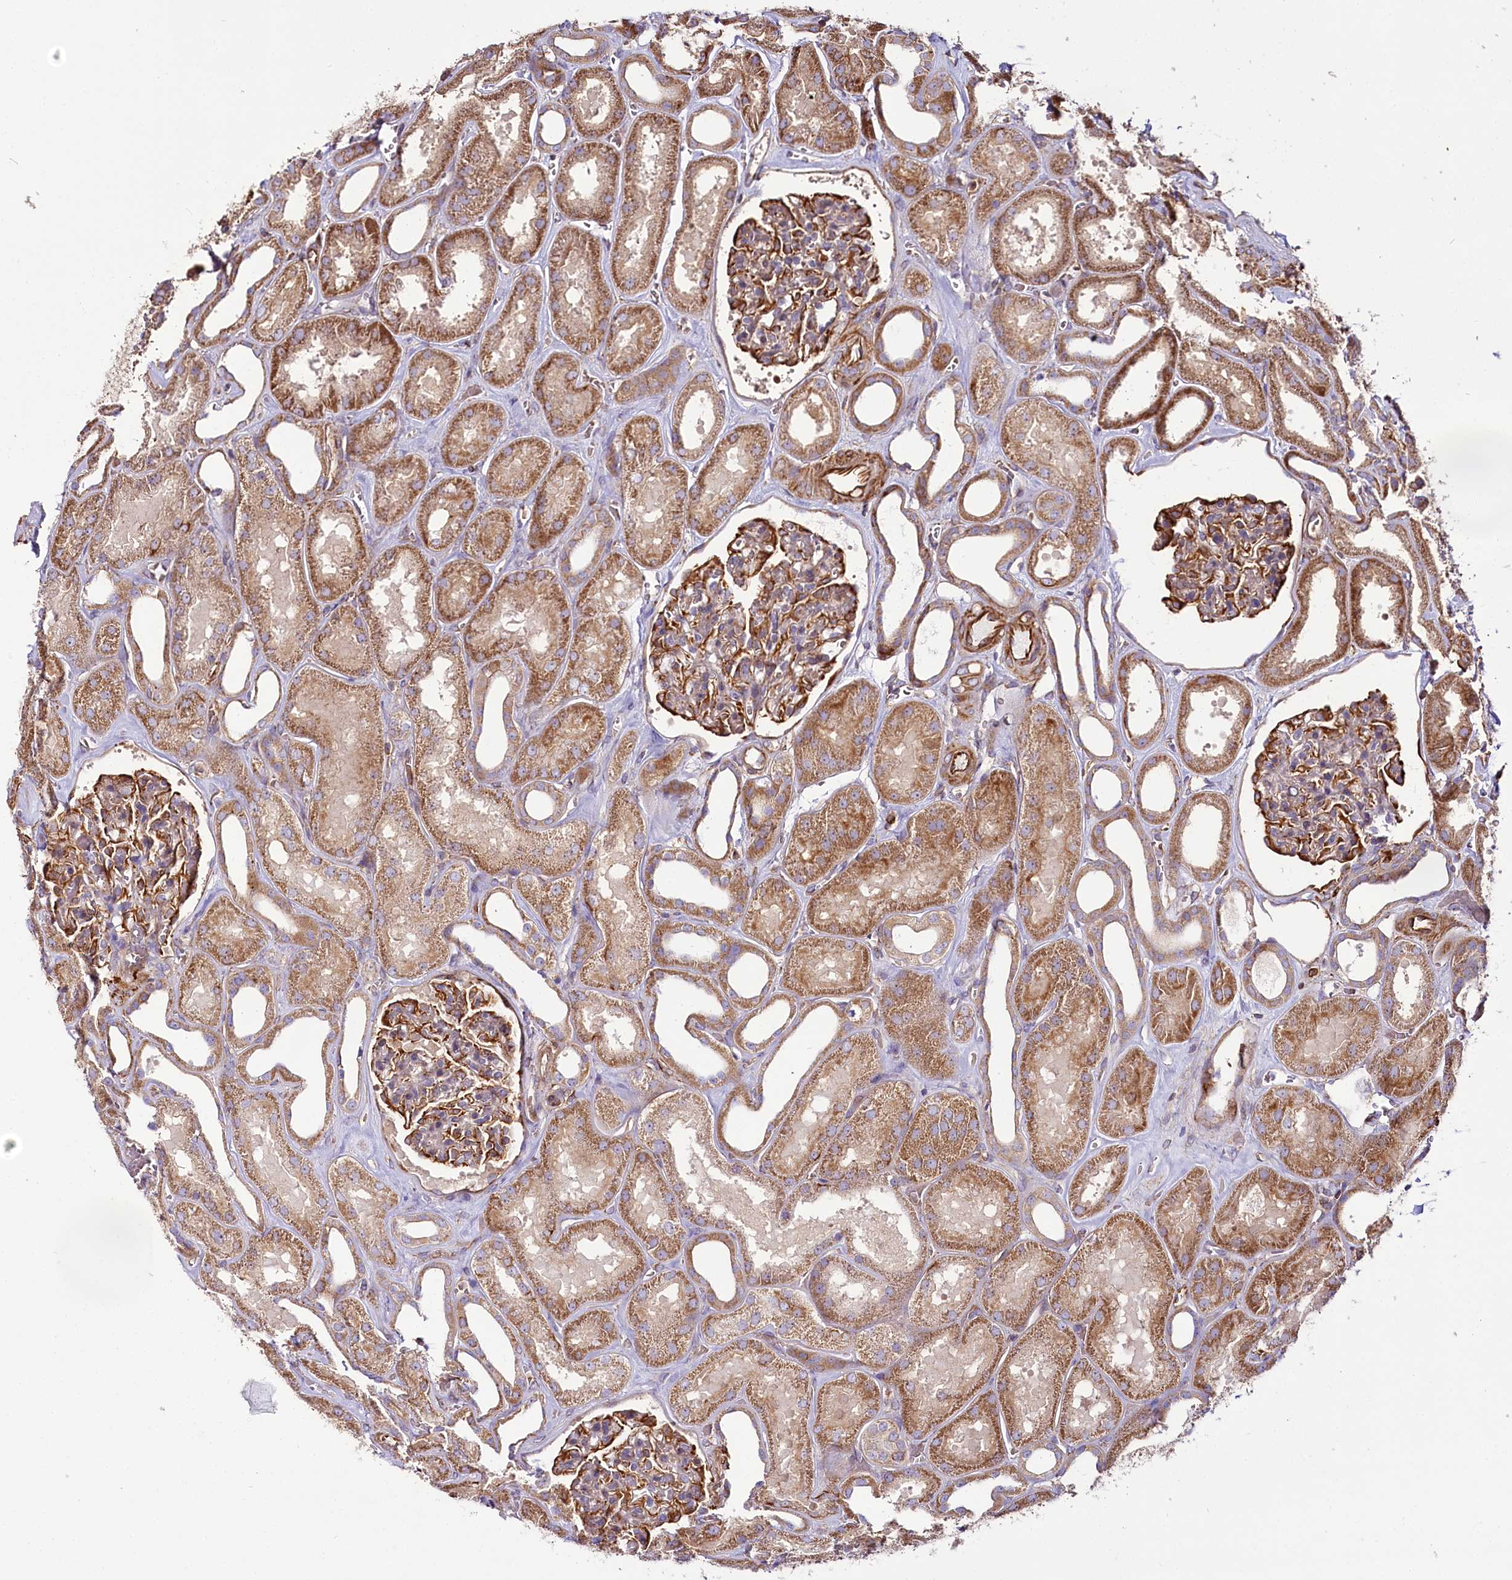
{"staining": {"intensity": "moderate", "quantity": ">75%", "location": "cytoplasmic/membranous"}, "tissue": "kidney", "cell_type": "Cells in glomeruli", "image_type": "normal", "snomed": [{"axis": "morphology", "description": "Normal tissue, NOS"}, {"axis": "morphology", "description": "Adenocarcinoma, NOS"}, {"axis": "topography", "description": "Kidney"}], "caption": "A medium amount of moderate cytoplasmic/membranous expression is appreciated in approximately >75% of cells in glomeruli in unremarkable kidney.", "gene": "THUMPD3", "patient": {"sex": "female", "age": 68}}